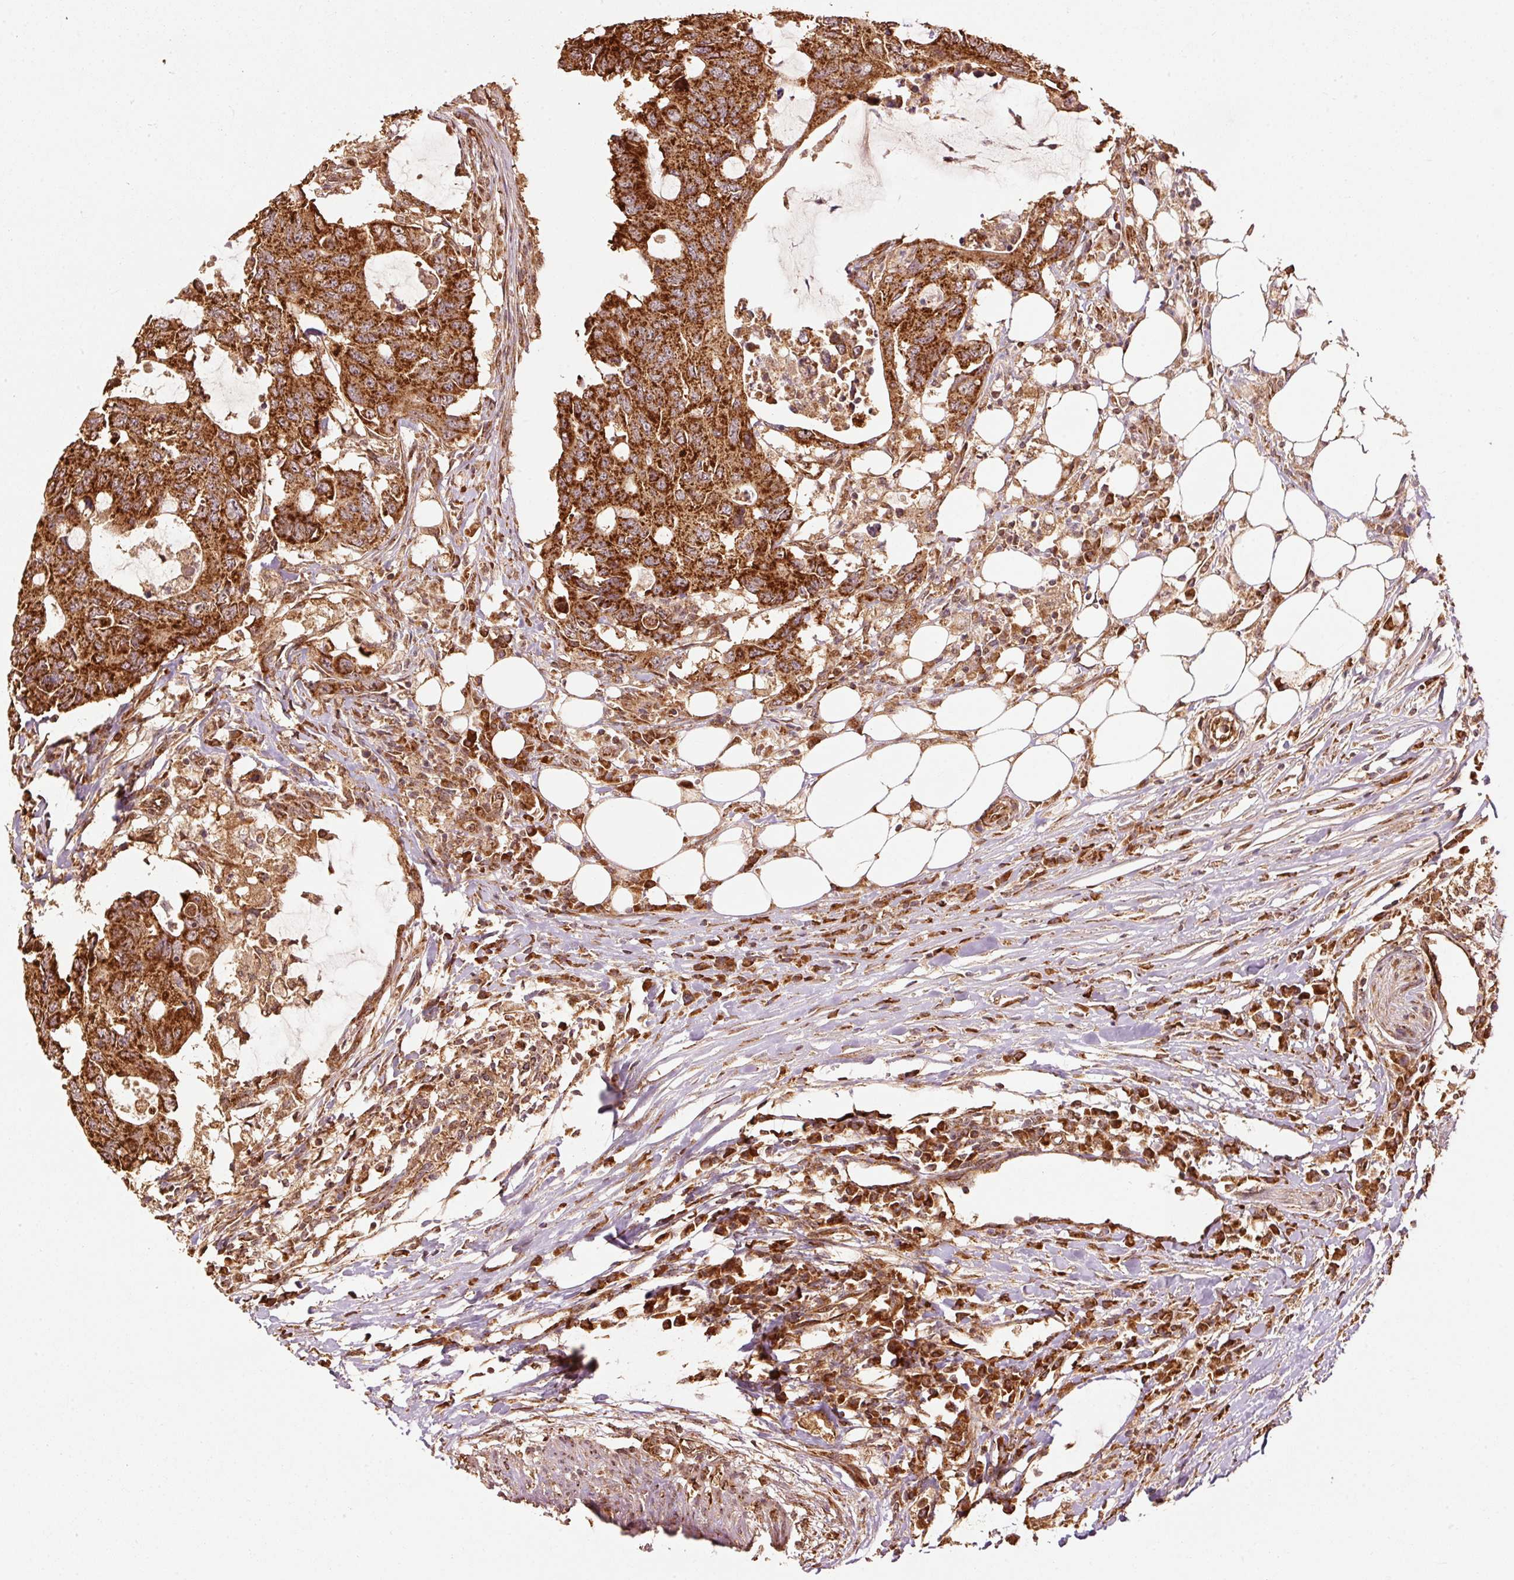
{"staining": {"intensity": "strong", "quantity": ">75%", "location": "cytoplasmic/membranous"}, "tissue": "colorectal cancer", "cell_type": "Tumor cells", "image_type": "cancer", "snomed": [{"axis": "morphology", "description": "Adenocarcinoma, NOS"}, {"axis": "topography", "description": "Colon"}], "caption": "Human colorectal adenocarcinoma stained with a brown dye reveals strong cytoplasmic/membranous positive positivity in approximately >75% of tumor cells.", "gene": "MRPL16", "patient": {"sex": "male", "age": 71}}